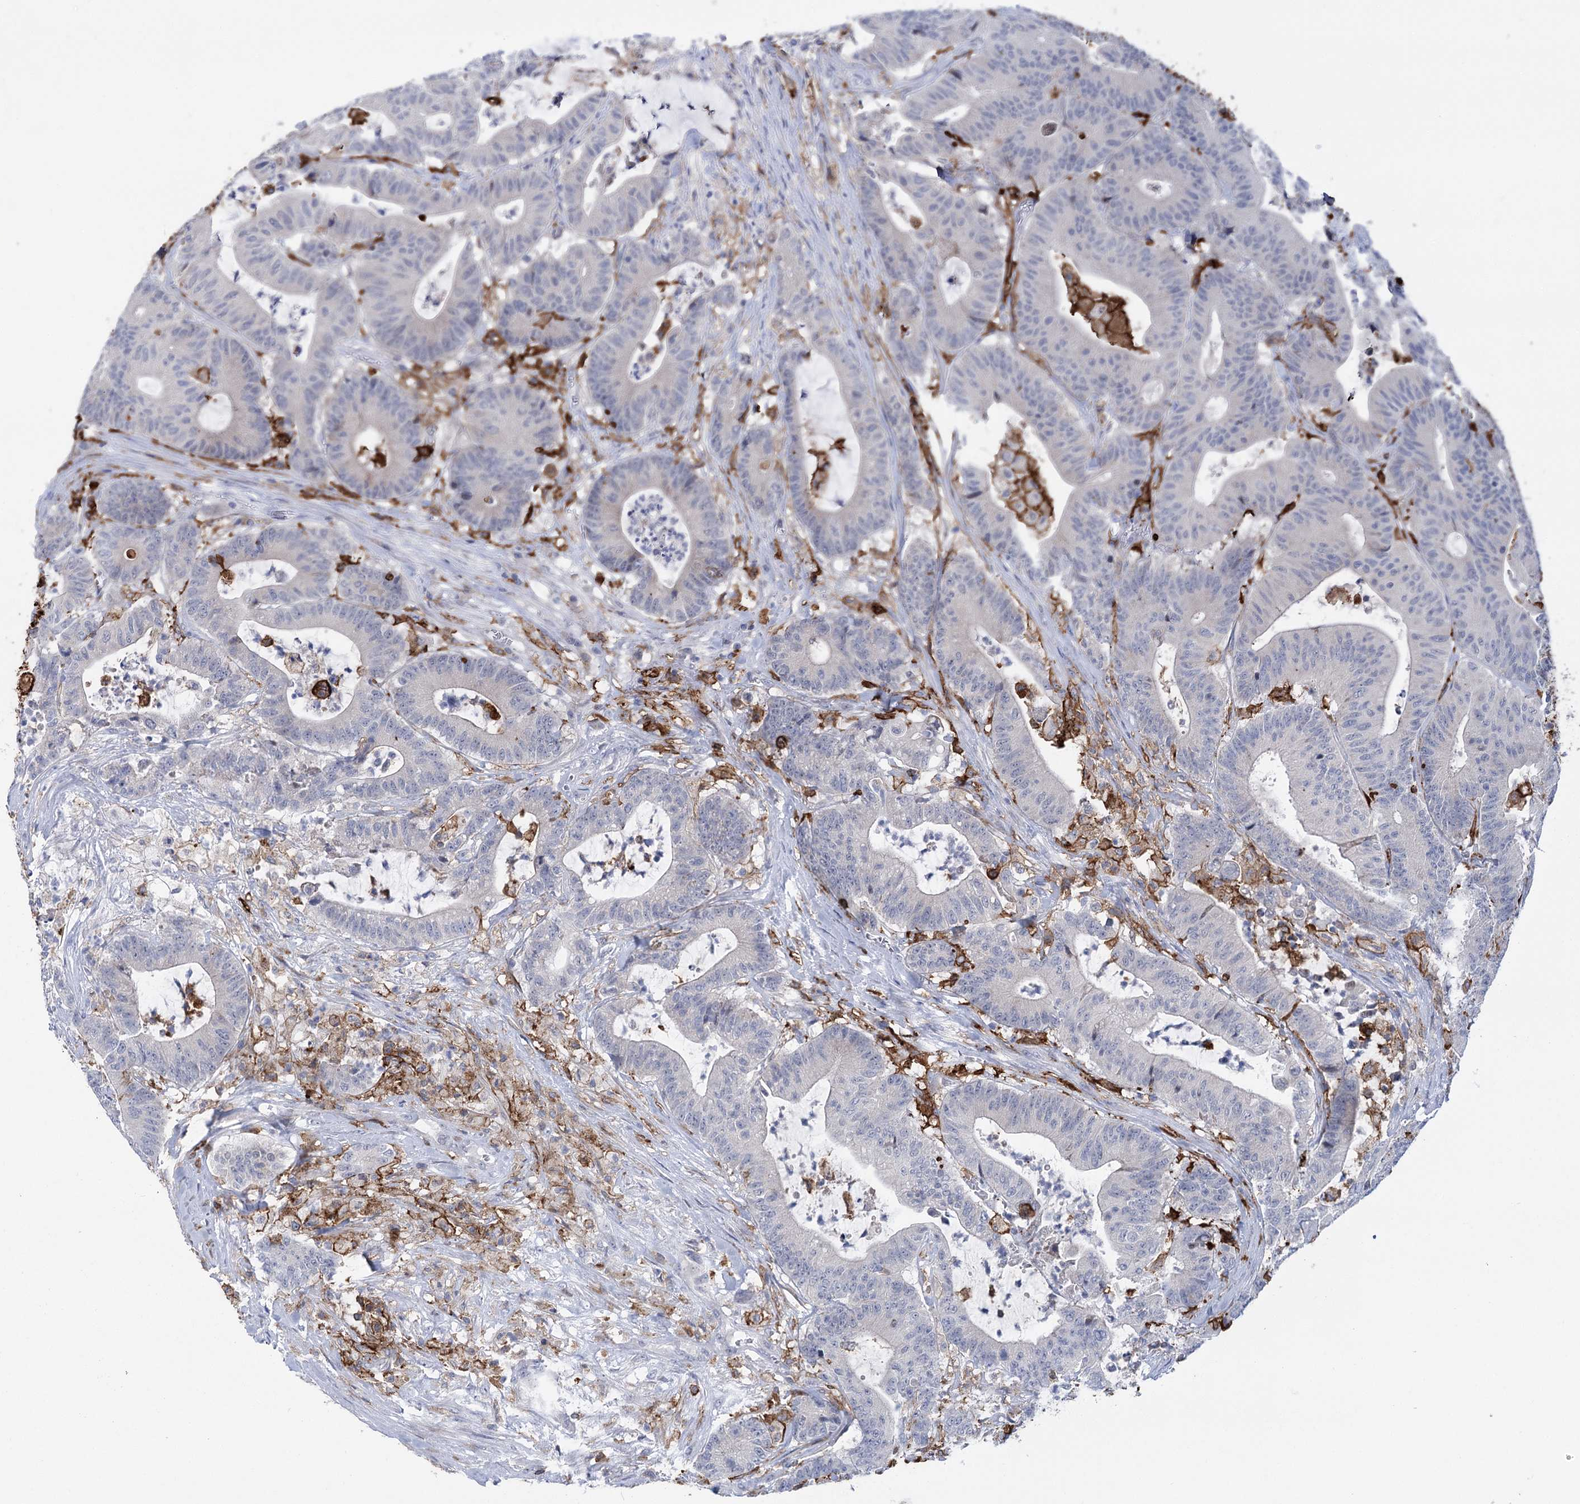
{"staining": {"intensity": "negative", "quantity": "none", "location": "none"}, "tissue": "colorectal cancer", "cell_type": "Tumor cells", "image_type": "cancer", "snomed": [{"axis": "morphology", "description": "Adenocarcinoma, NOS"}, {"axis": "topography", "description": "Colon"}], "caption": "Immunohistochemical staining of human adenocarcinoma (colorectal) displays no significant expression in tumor cells.", "gene": "PIWIL4", "patient": {"sex": "female", "age": 84}}